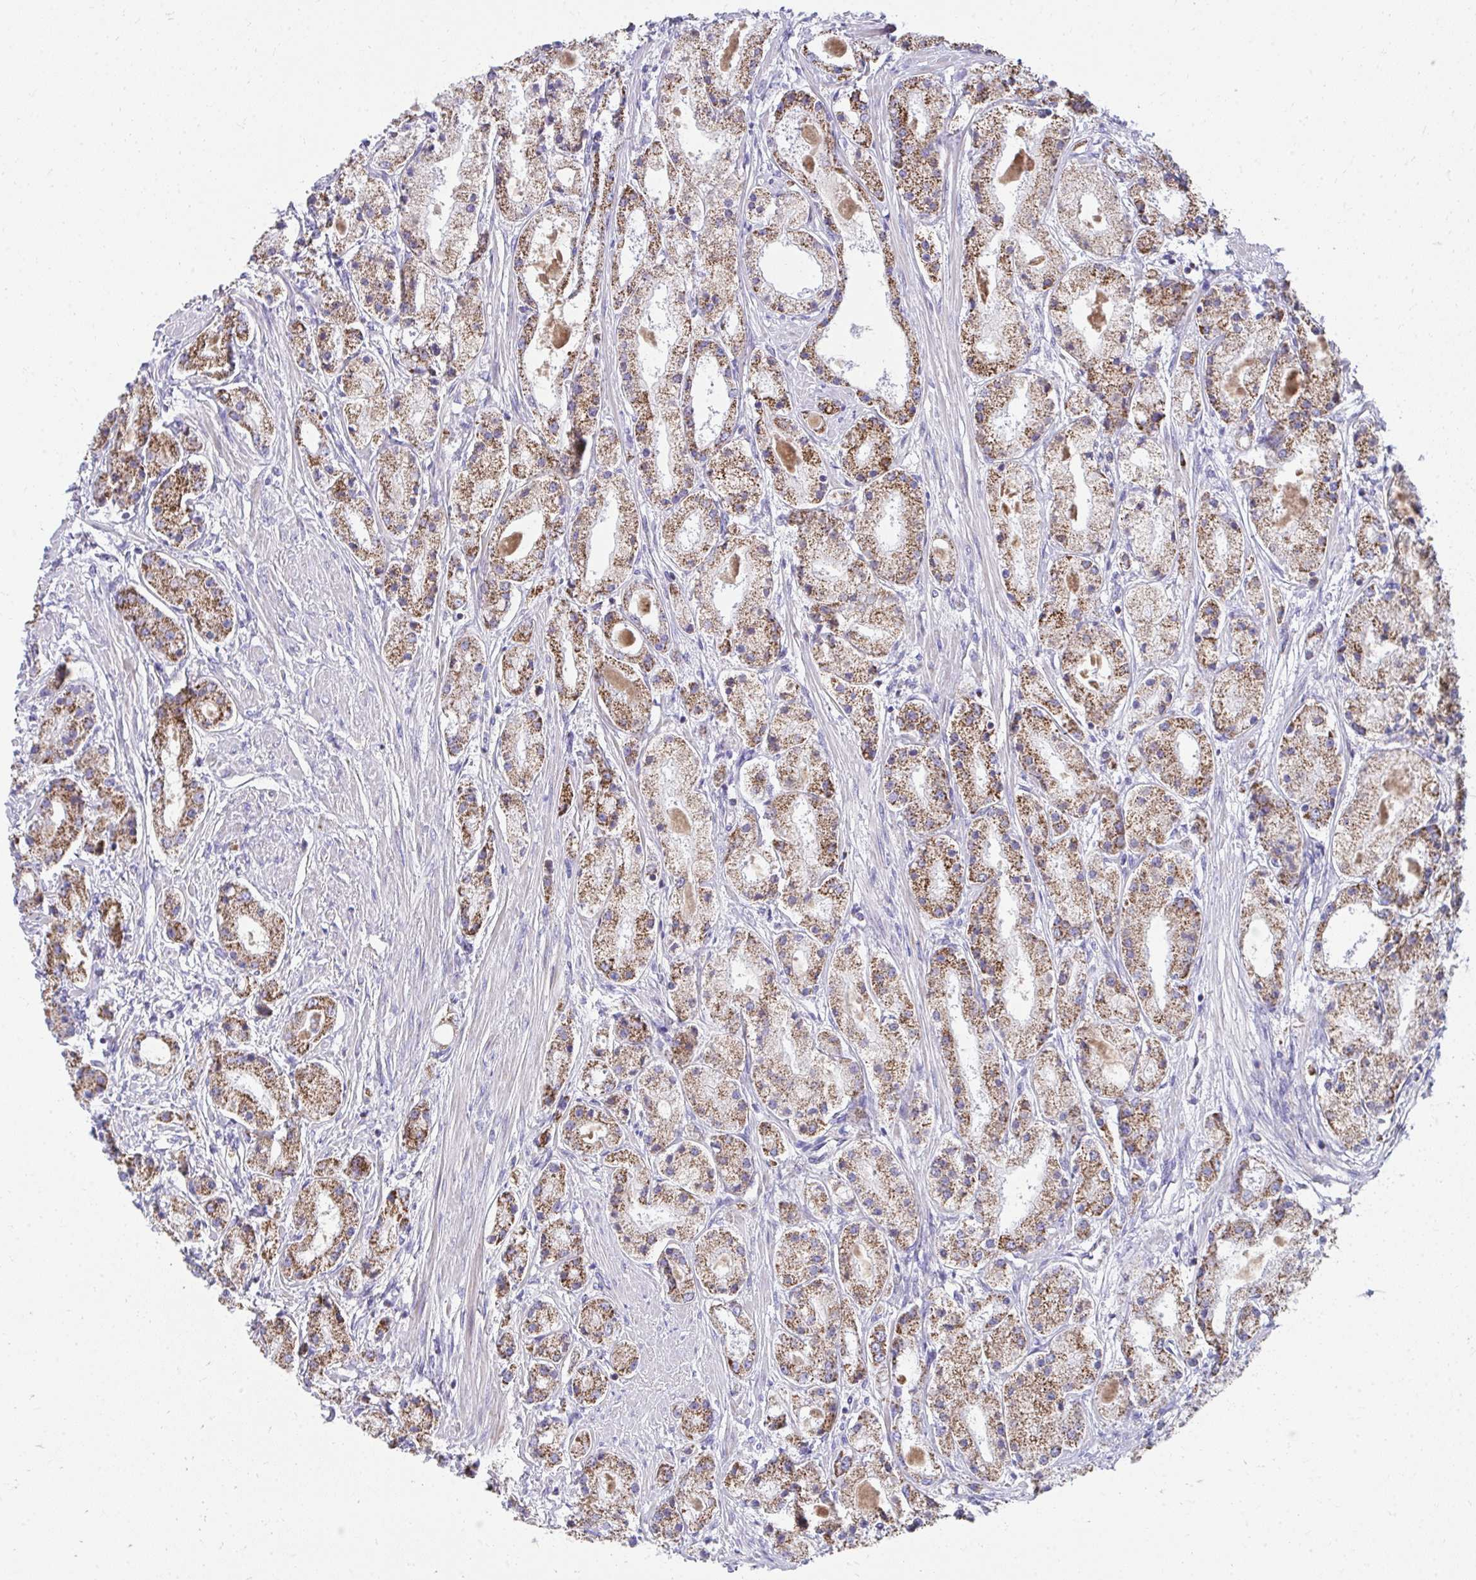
{"staining": {"intensity": "moderate", "quantity": ">75%", "location": "cytoplasmic/membranous"}, "tissue": "prostate cancer", "cell_type": "Tumor cells", "image_type": "cancer", "snomed": [{"axis": "morphology", "description": "Adenocarcinoma, High grade"}, {"axis": "topography", "description": "Prostate"}], "caption": "DAB immunohistochemical staining of human prostate adenocarcinoma (high-grade) exhibits moderate cytoplasmic/membranous protein staining in about >75% of tumor cells. Immunohistochemistry (ihc) stains the protein in brown and the nuclei are stained blue.", "gene": "PRRG3", "patient": {"sex": "male", "age": 67}}